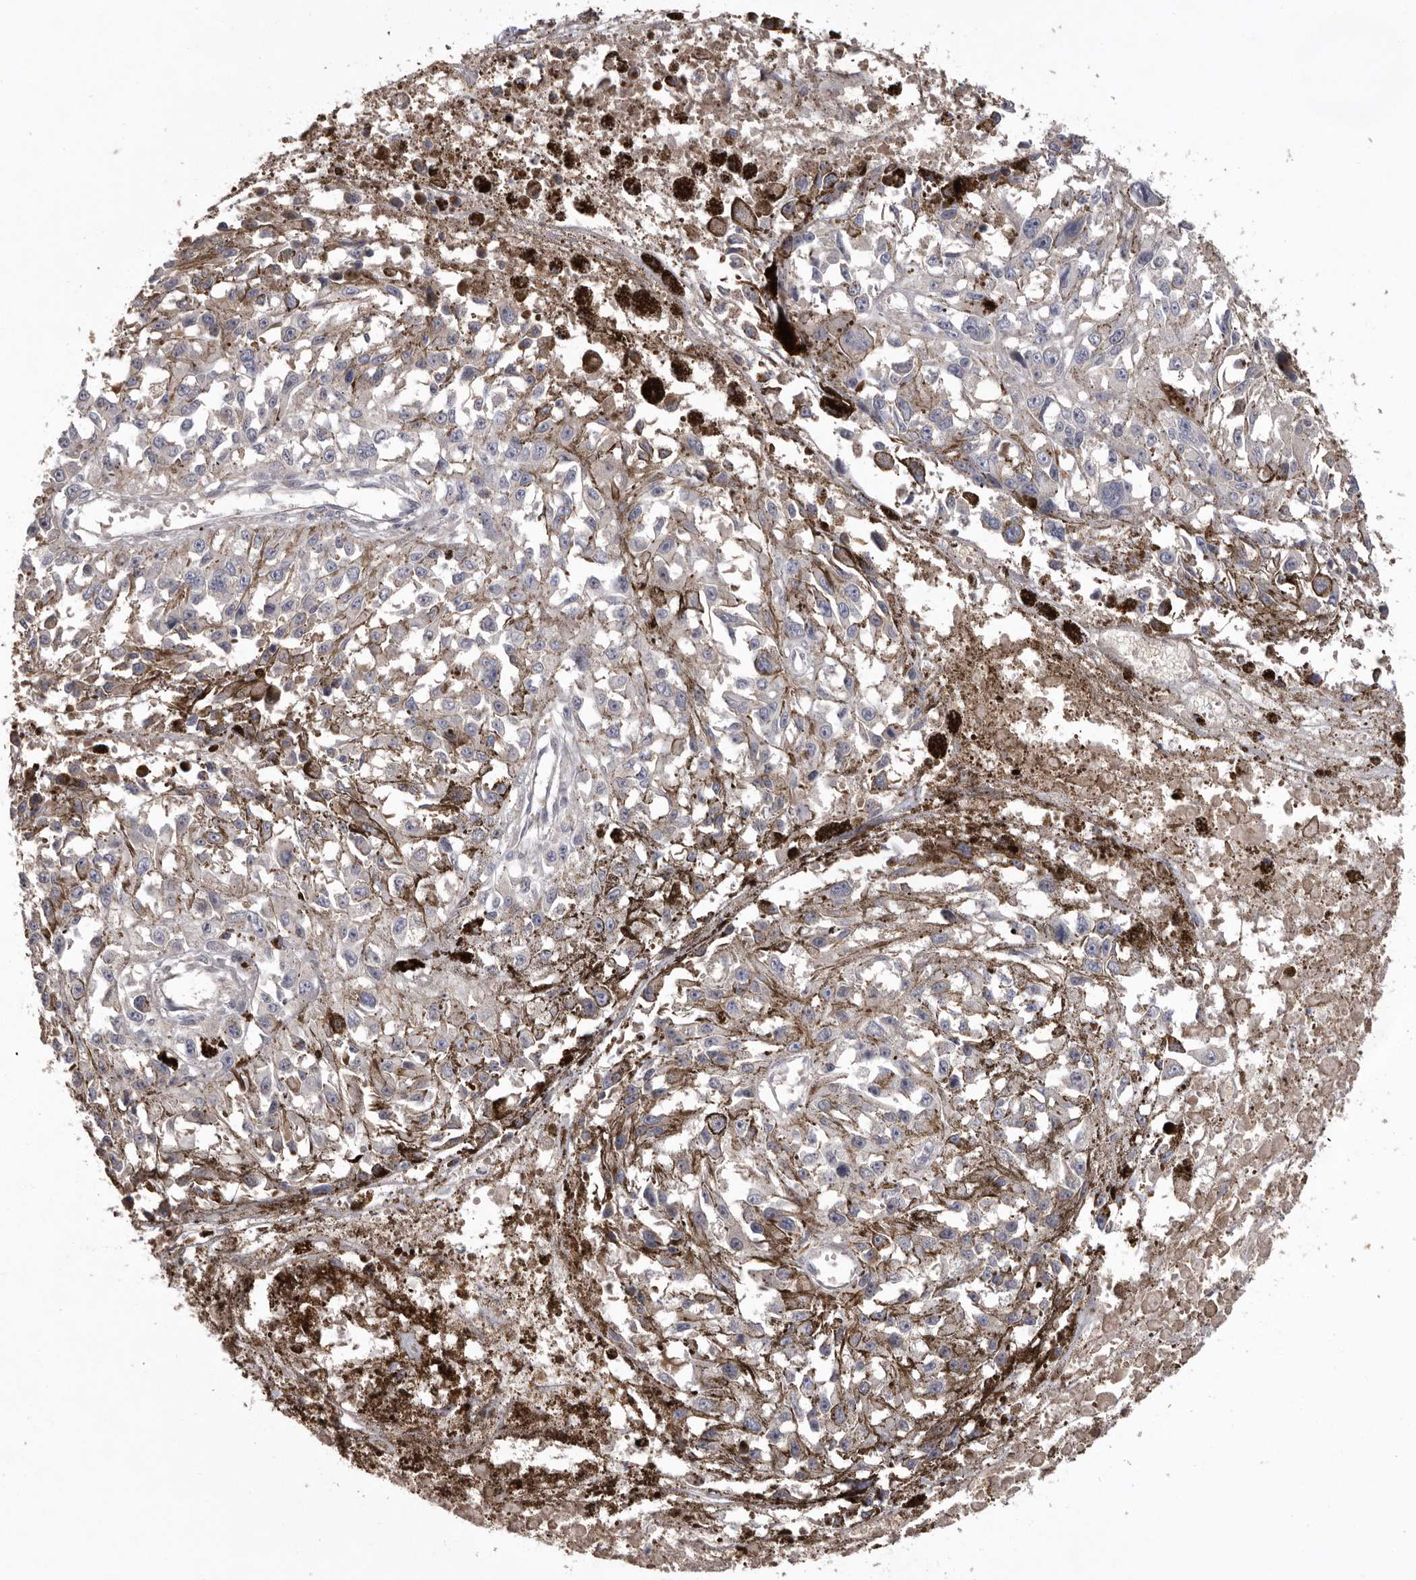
{"staining": {"intensity": "negative", "quantity": "none", "location": "none"}, "tissue": "melanoma", "cell_type": "Tumor cells", "image_type": "cancer", "snomed": [{"axis": "morphology", "description": "Malignant melanoma, Metastatic site"}, {"axis": "topography", "description": "Lymph node"}], "caption": "Histopathology image shows no significant protein expression in tumor cells of melanoma. (Immunohistochemistry, brightfield microscopy, high magnification).", "gene": "WDR47", "patient": {"sex": "male", "age": 59}}